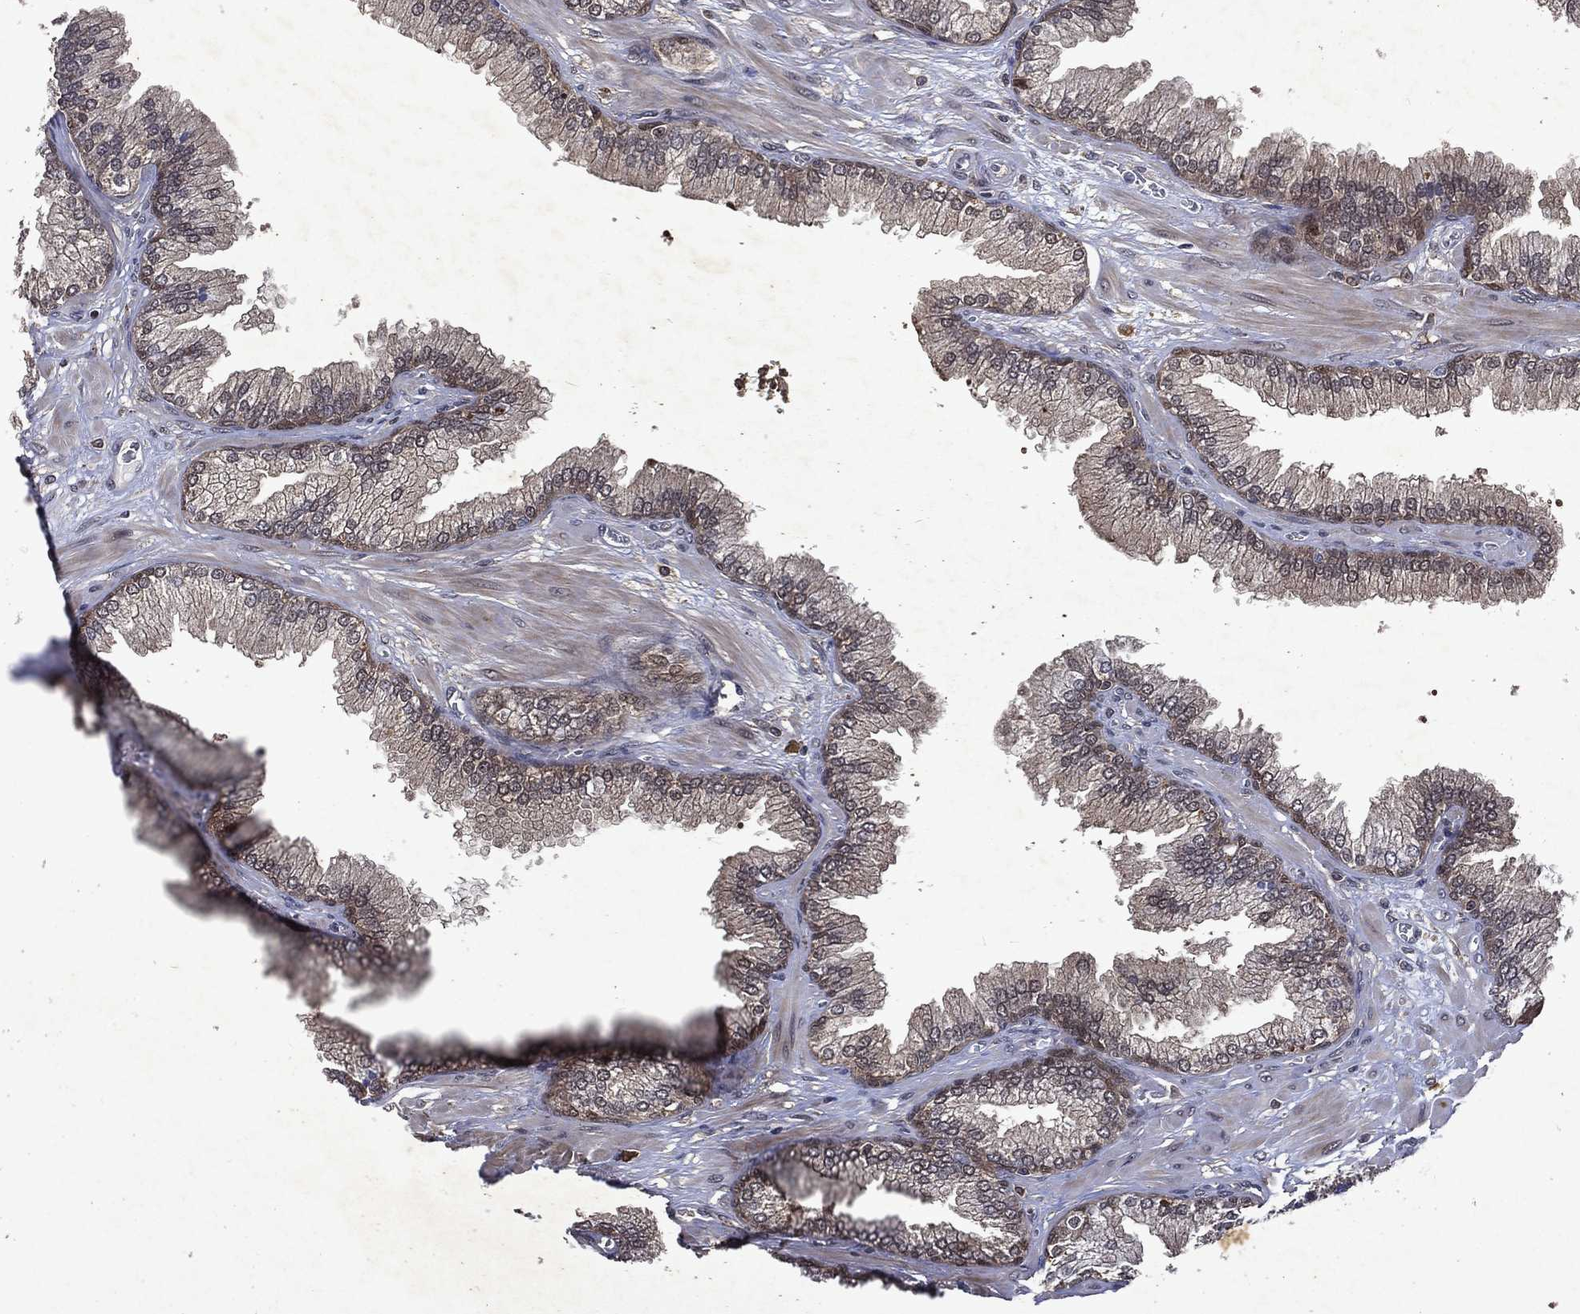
{"staining": {"intensity": "moderate", "quantity": "25%-75%", "location": "cytoplasmic/membranous"}, "tissue": "prostate cancer", "cell_type": "Tumor cells", "image_type": "cancer", "snomed": [{"axis": "morphology", "description": "Adenocarcinoma, Low grade"}, {"axis": "topography", "description": "Prostate"}], "caption": "Prostate cancer stained with DAB (3,3'-diaminobenzidine) immunohistochemistry demonstrates medium levels of moderate cytoplasmic/membranous positivity in approximately 25%-75% of tumor cells.", "gene": "MTAP", "patient": {"sex": "male", "age": 69}}